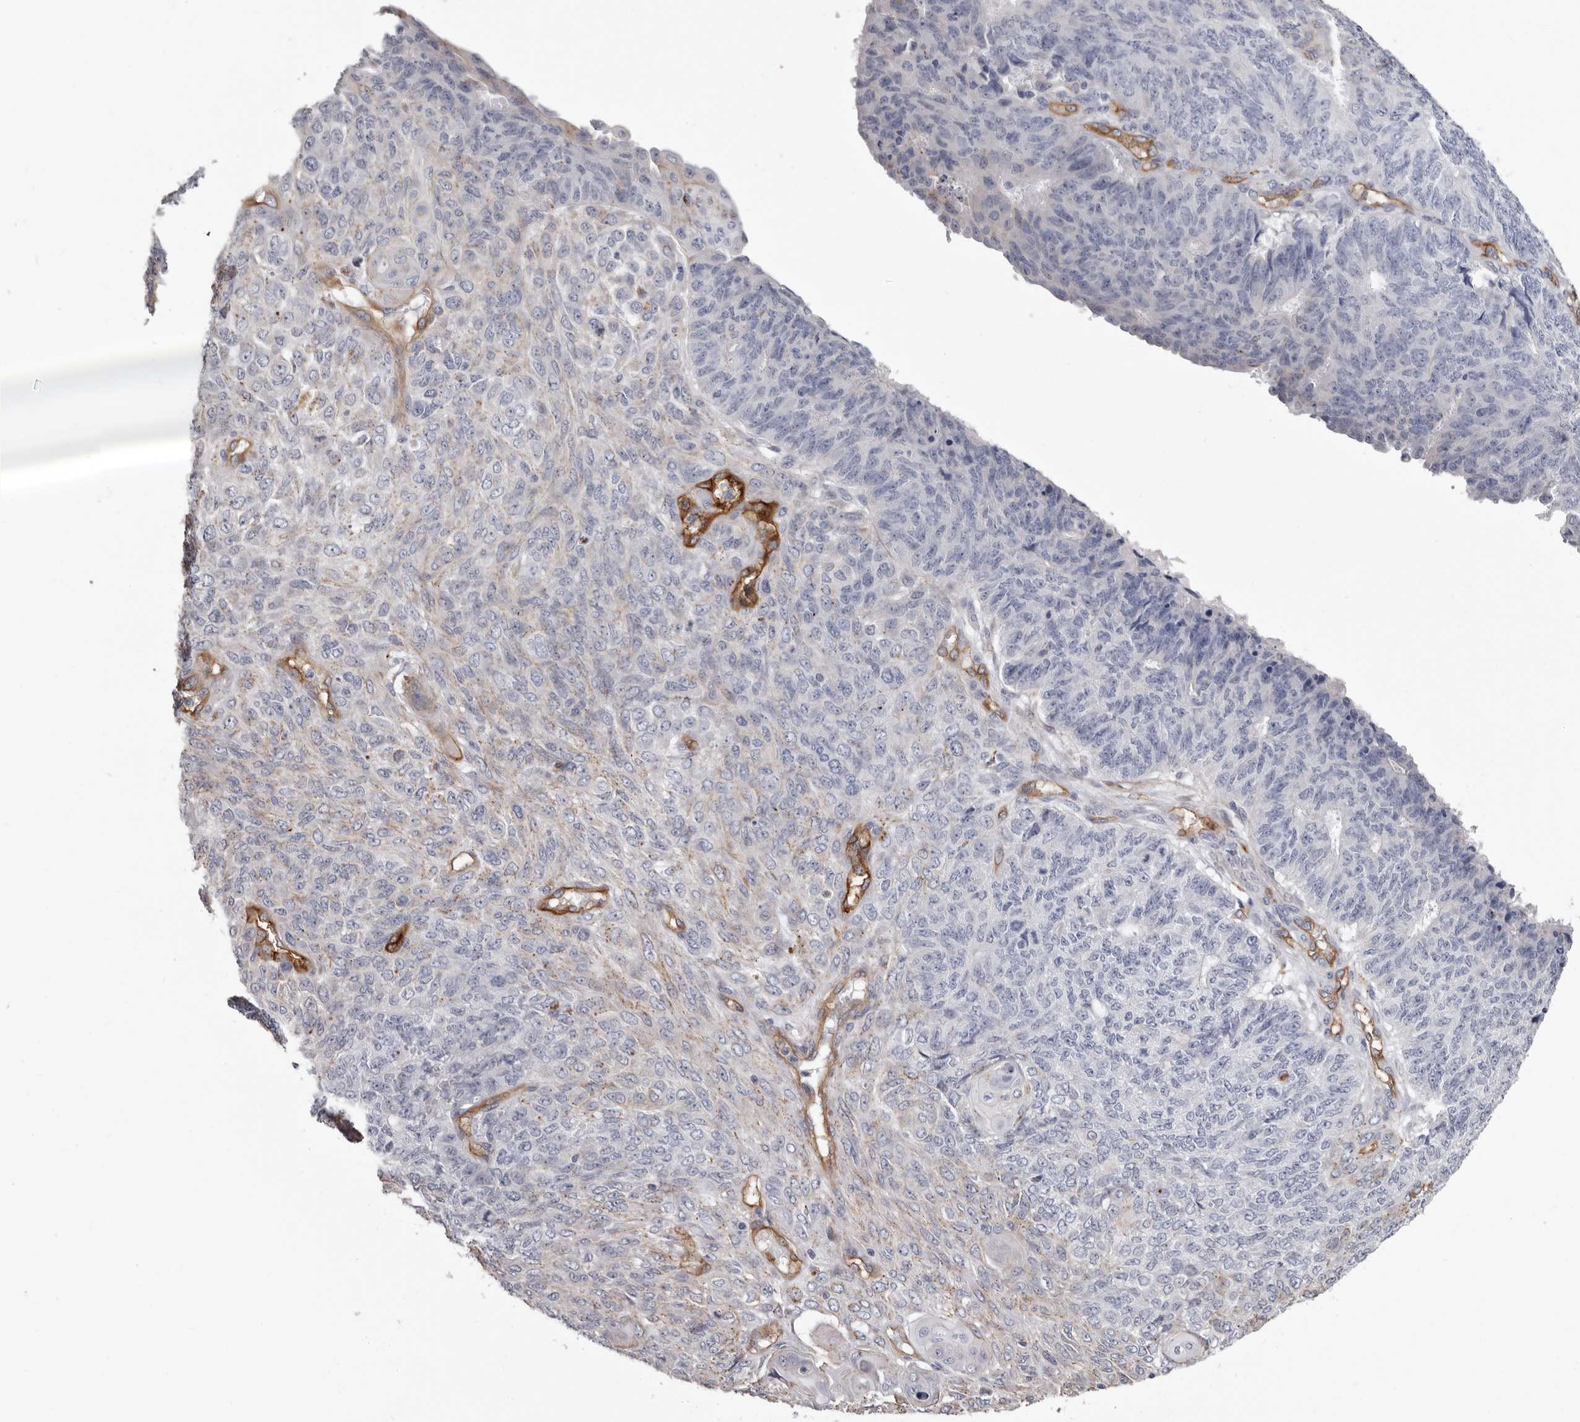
{"staining": {"intensity": "weak", "quantity": "<25%", "location": "cytoplasmic/membranous"}, "tissue": "endometrial cancer", "cell_type": "Tumor cells", "image_type": "cancer", "snomed": [{"axis": "morphology", "description": "Adenocarcinoma, NOS"}, {"axis": "topography", "description": "Endometrium"}], "caption": "A photomicrograph of endometrial adenocarcinoma stained for a protein demonstrates no brown staining in tumor cells.", "gene": "ADGRL4", "patient": {"sex": "female", "age": 32}}